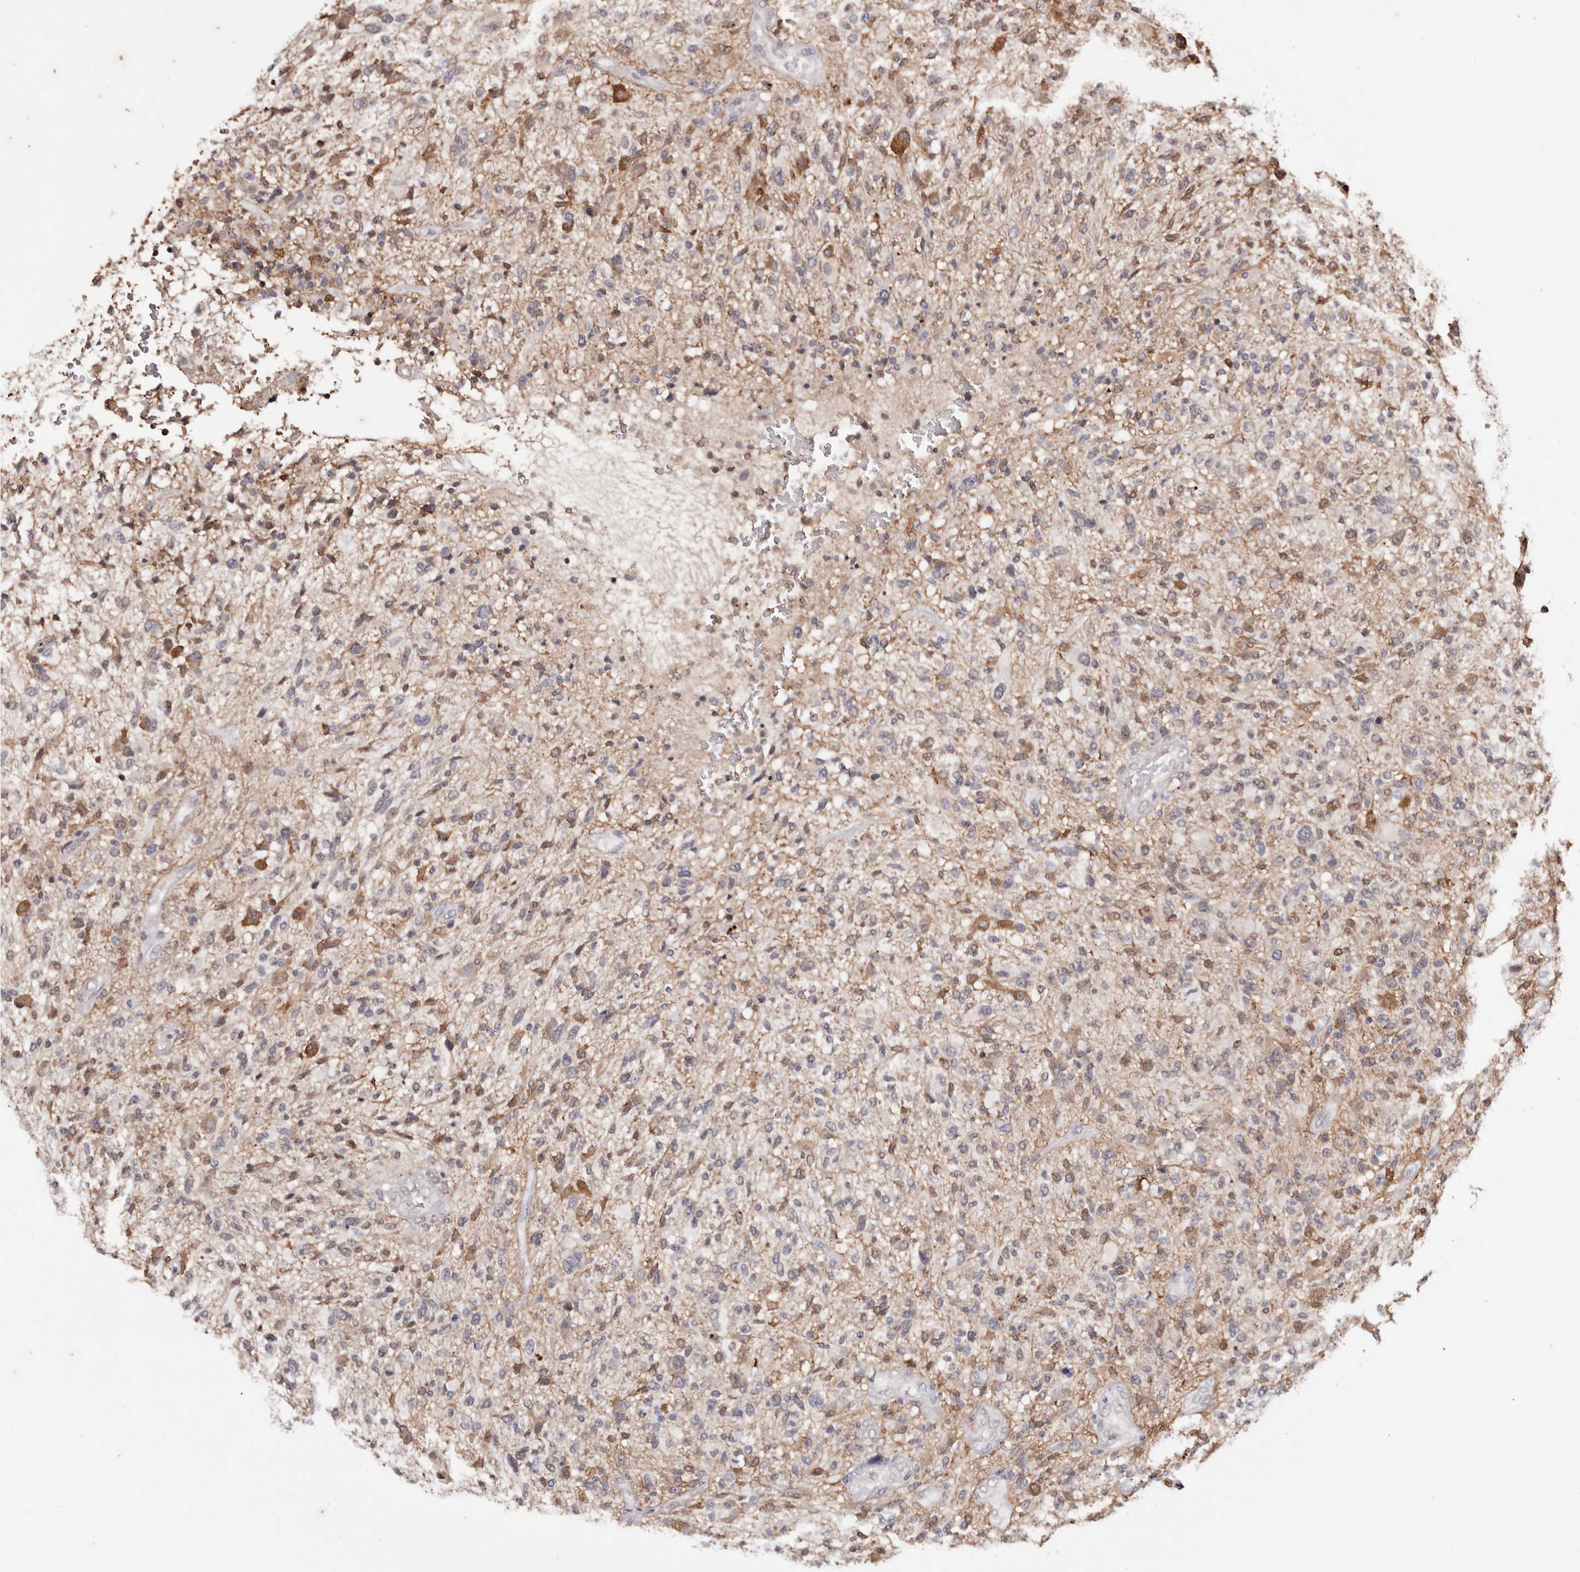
{"staining": {"intensity": "moderate", "quantity": "<25%", "location": "cytoplasmic/membranous"}, "tissue": "glioma", "cell_type": "Tumor cells", "image_type": "cancer", "snomed": [{"axis": "morphology", "description": "Glioma, malignant, High grade"}, {"axis": "topography", "description": "Brain"}], "caption": "Human glioma stained with a protein marker reveals moderate staining in tumor cells.", "gene": "TYW3", "patient": {"sex": "male", "age": 47}}